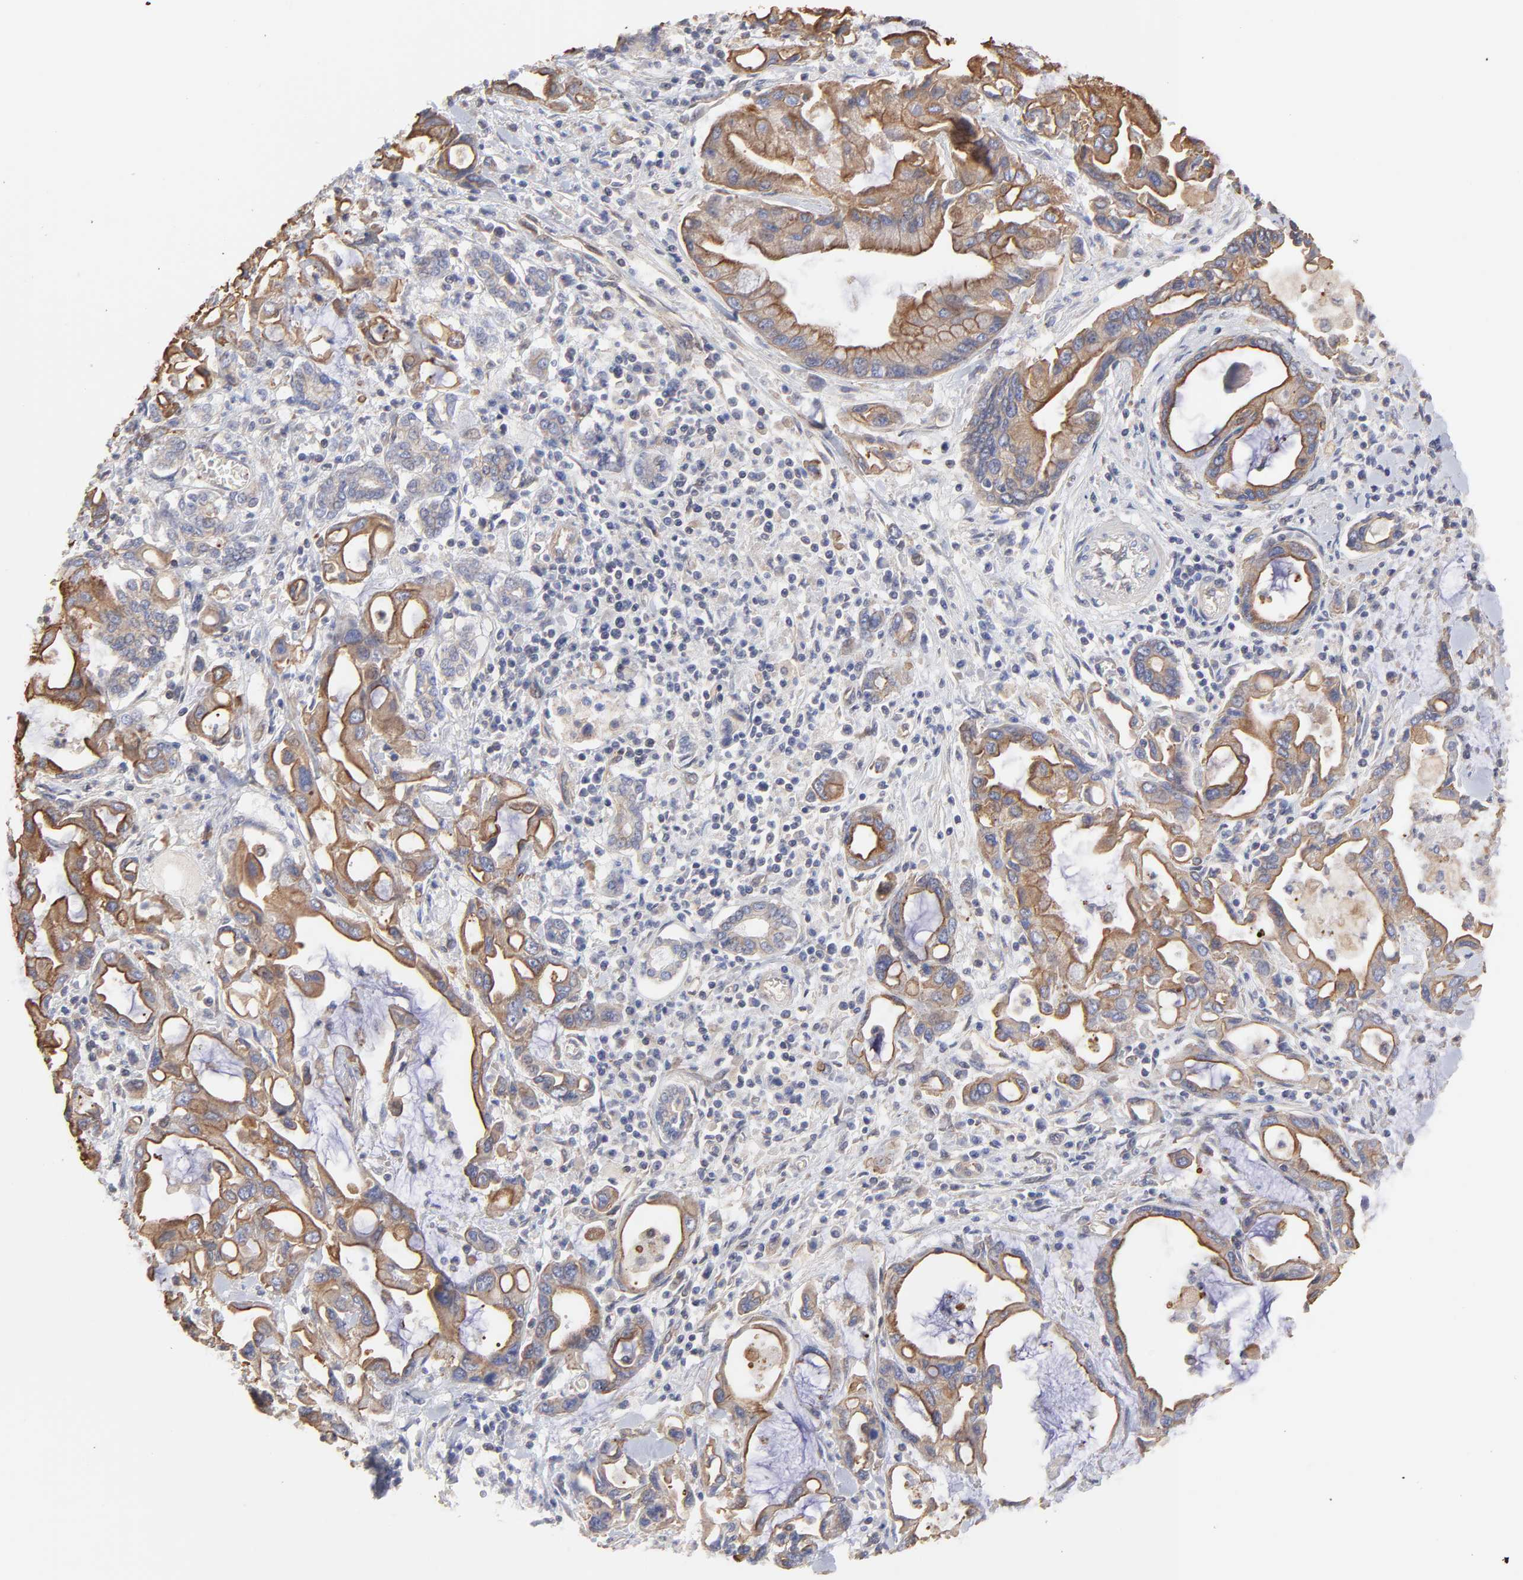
{"staining": {"intensity": "moderate", "quantity": "25%-75%", "location": "cytoplasmic/membranous"}, "tissue": "pancreatic cancer", "cell_type": "Tumor cells", "image_type": "cancer", "snomed": [{"axis": "morphology", "description": "Adenocarcinoma, NOS"}, {"axis": "topography", "description": "Pancreas"}], "caption": "DAB (3,3'-diaminobenzidine) immunohistochemical staining of pancreatic cancer displays moderate cytoplasmic/membranous protein expression in approximately 25%-75% of tumor cells.", "gene": "LRCH2", "patient": {"sex": "female", "age": 57}}